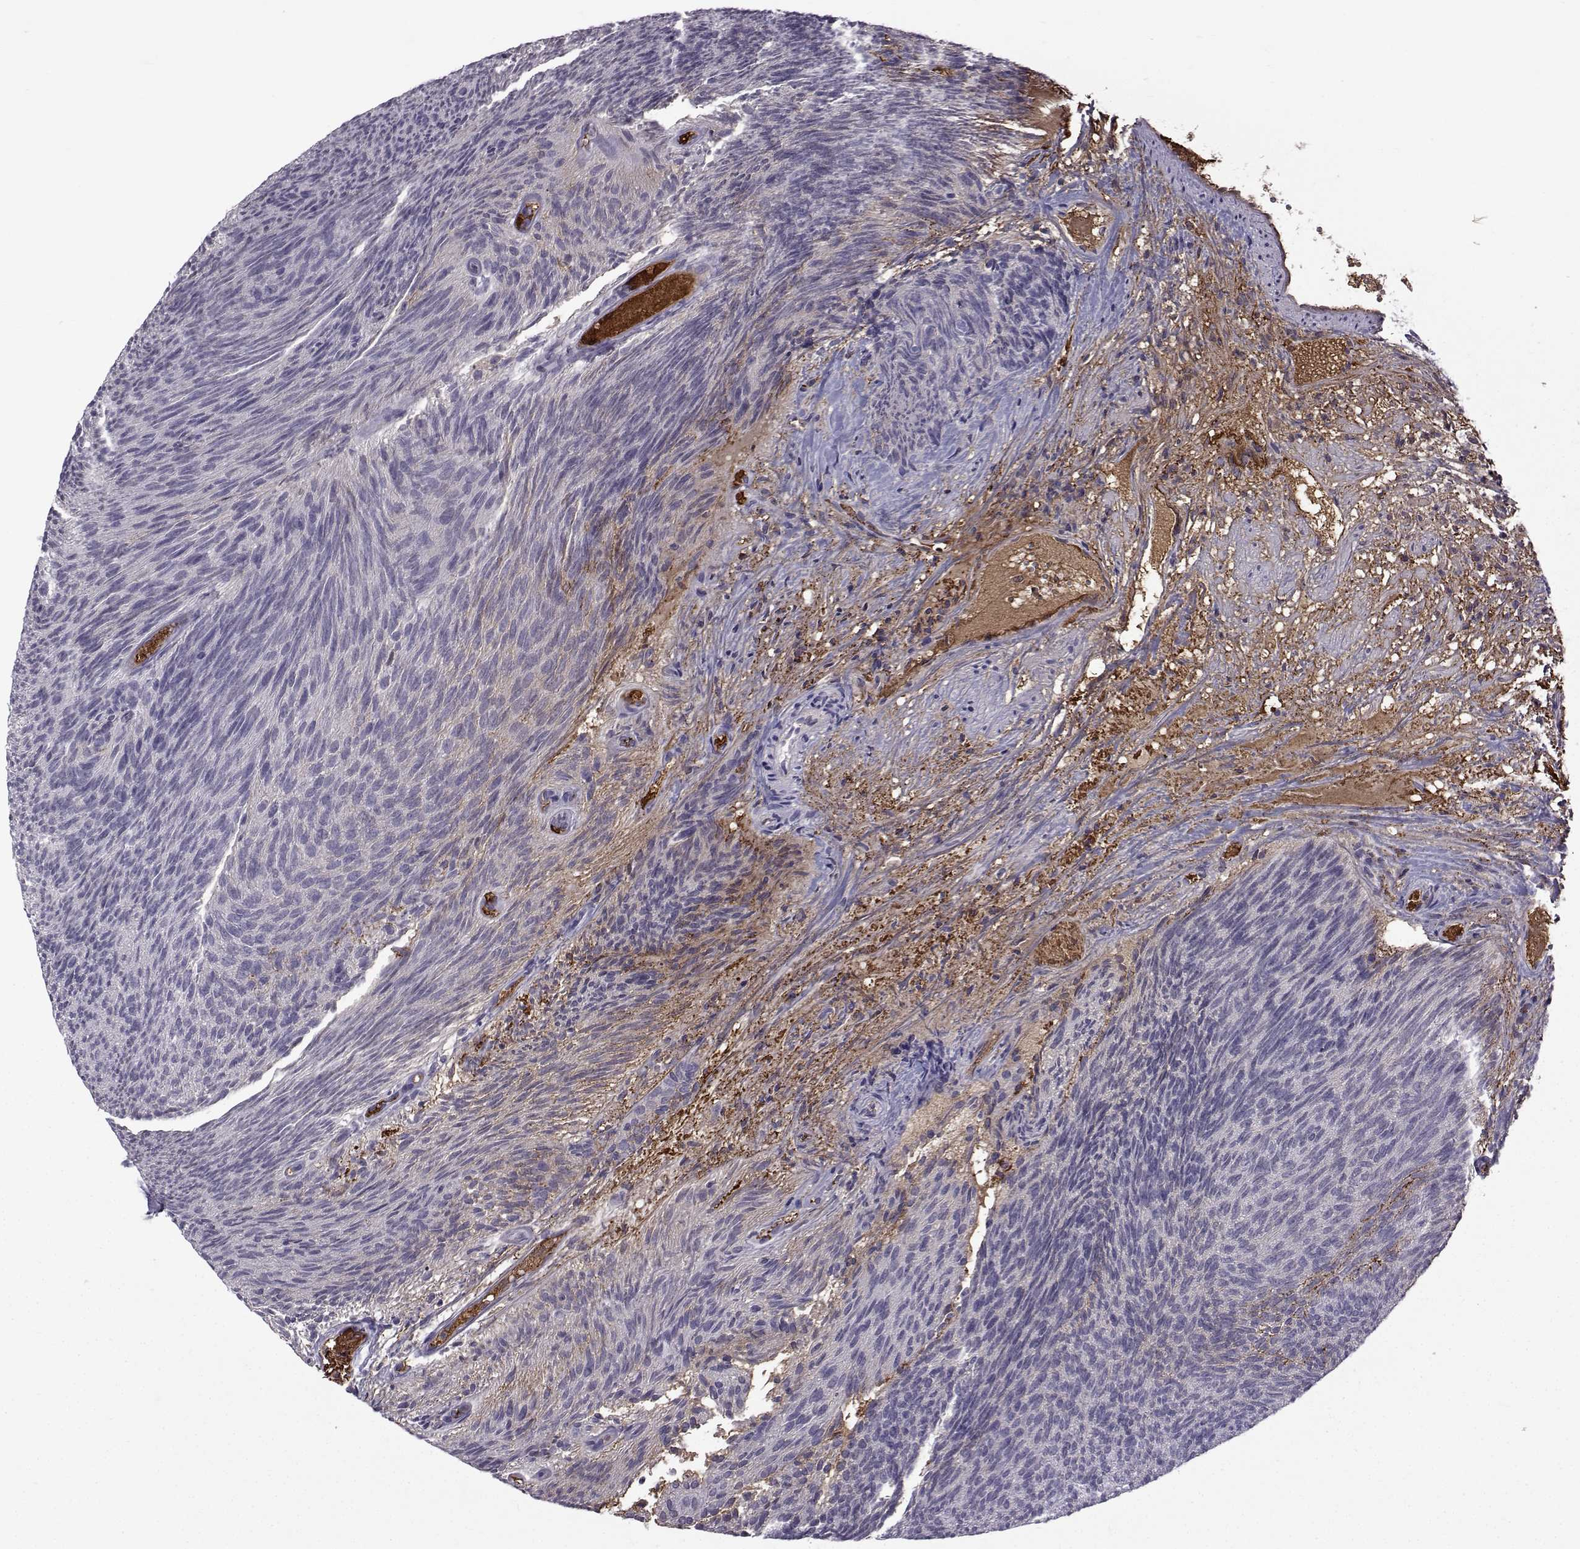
{"staining": {"intensity": "negative", "quantity": "none", "location": "none"}, "tissue": "urothelial cancer", "cell_type": "Tumor cells", "image_type": "cancer", "snomed": [{"axis": "morphology", "description": "Urothelial carcinoma, Low grade"}, {"axis": "topography", "description": "Urinary bladder"}], "caption": "IHC of human urothelial cancer displays no expression in tumor cells.", "gene": "TNFRSF11B", "patient": {"sex": "male", "age": 77}}